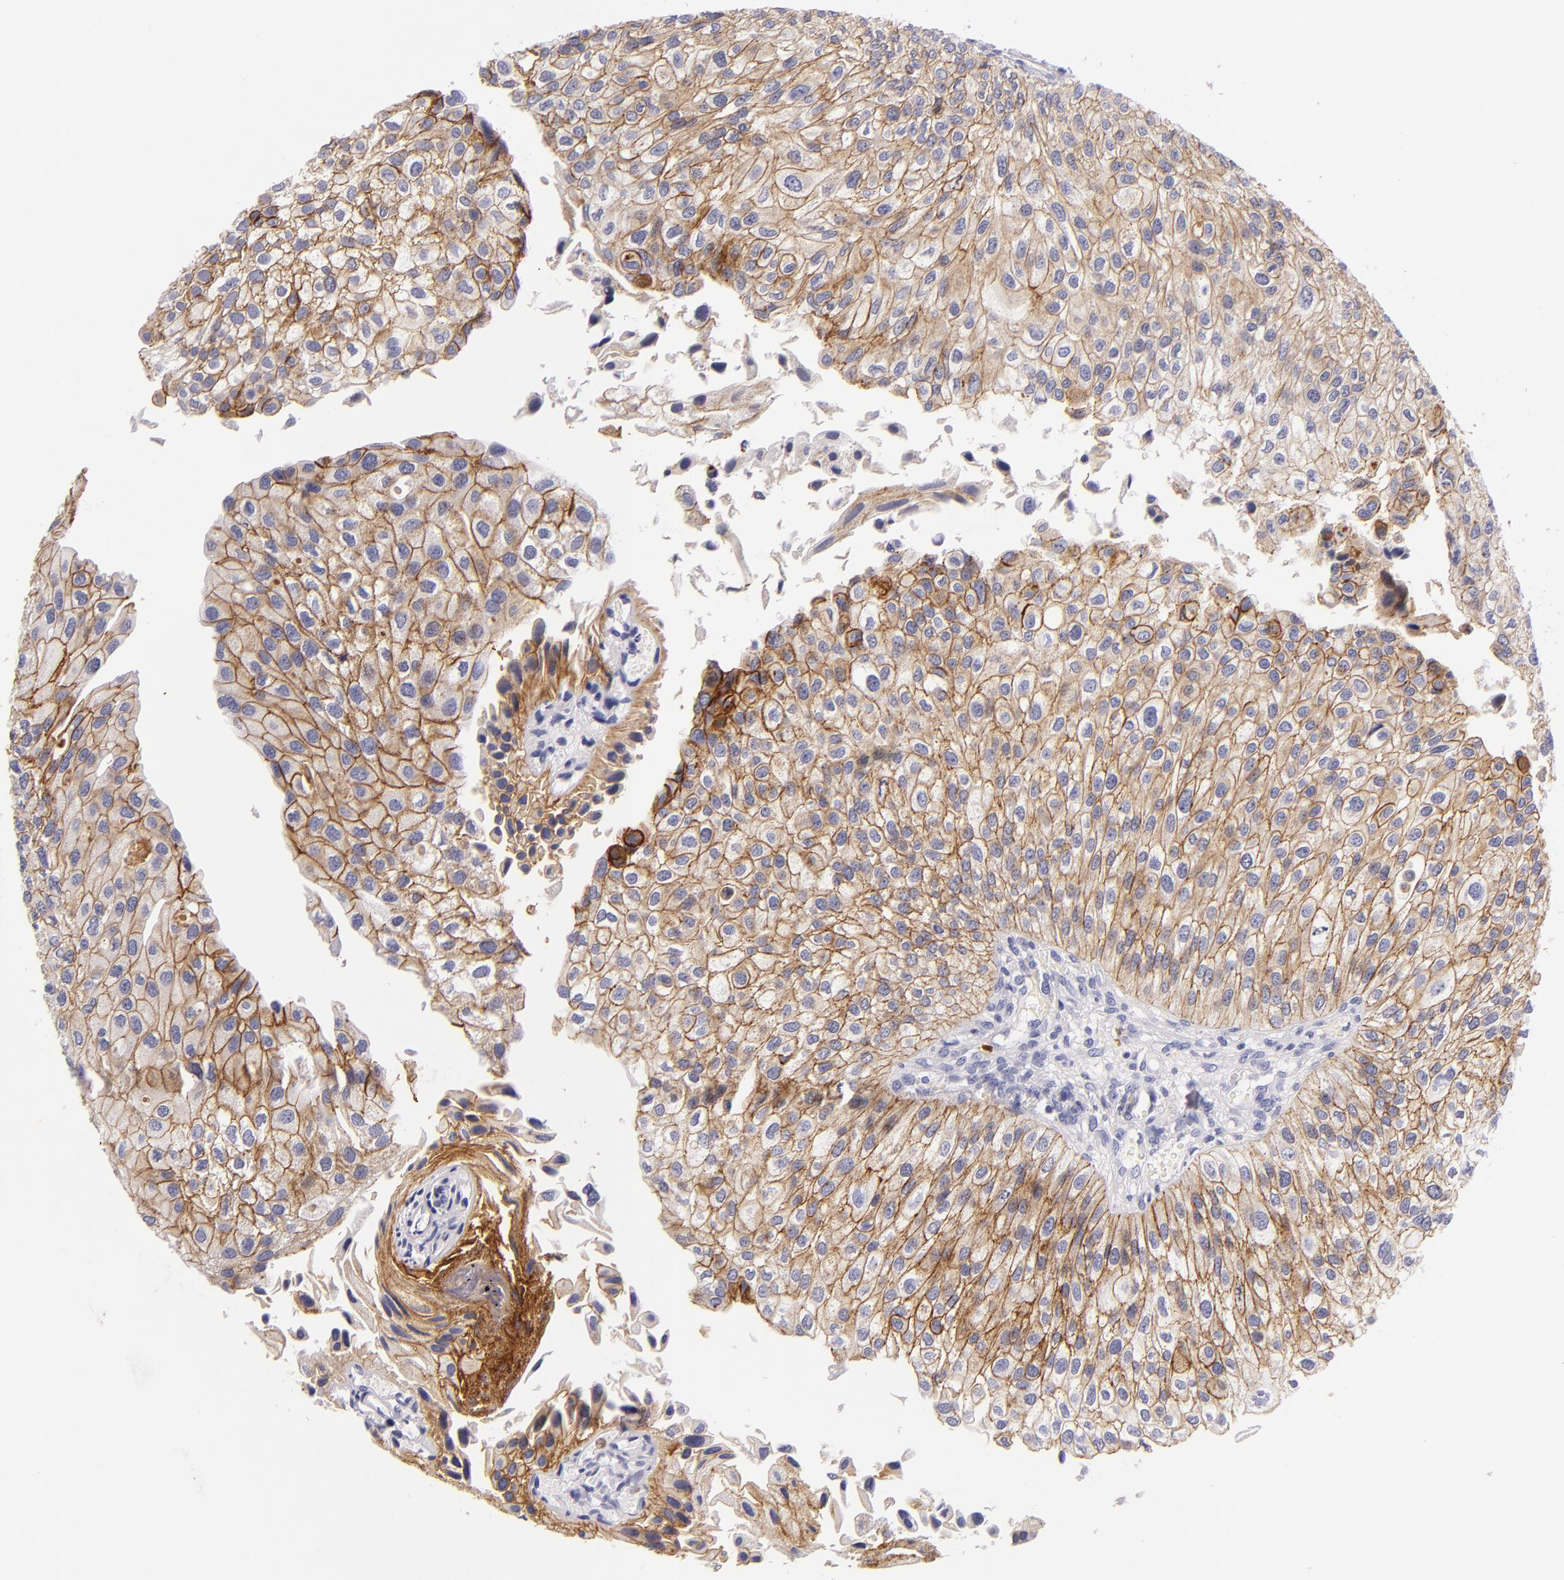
{"staining": {"intensity": "moderate", "quantity": ">75%", "location": "cytoplasmic/membranous"}, "tissue": "urothelial cancer", "cell_type": "Tumor cells", "image_type": "cancer", "snomed": [{"axis": "morphology", "description": "Urothelial carcinoma, Low grade"}, {"axis": "topography", "description": "Urinary bladder"}], "caption": "Urothelial carcinoma (low-grade) tissue exhibits moderate cytoplasmic/membranous positivity in approximately >75% of tumor cells, visualized by immunohistochemistry. The protein of interest is shown in brown color, while the nuclei are stained blue.", "gene": "CDH3", "patient": {"sex": "female", "age": 89}}